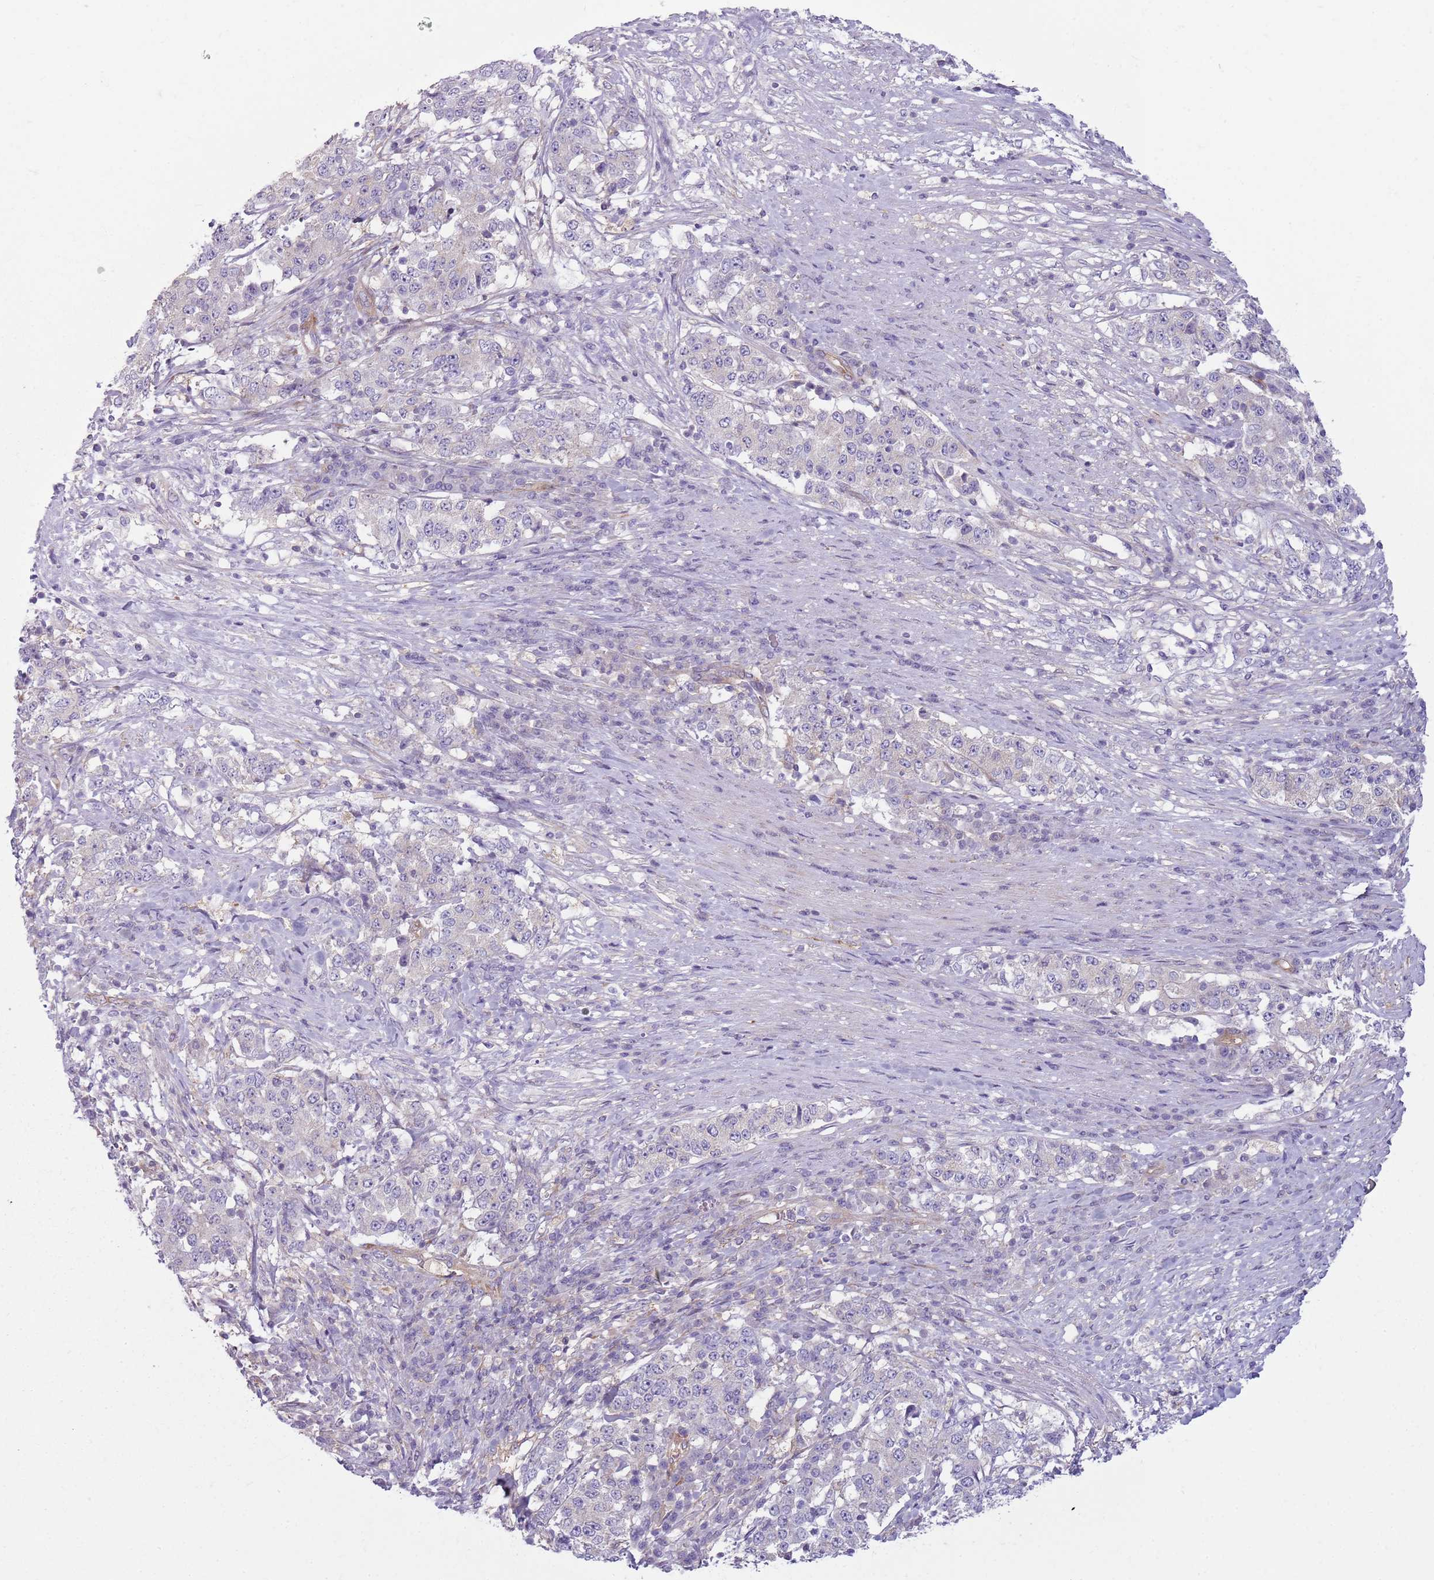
{"staining": {"intensity": "negative", "quantity": "none", "location": "none"}, "tissue": "stomach cancer", "cell_type": "Tumor cells", "image_type": "cancer", "snomed": [{"axis": "morphology", "description": "Adenocarcinoma, NOS"}, {"axis": "topography", "description": "Stomach"}], "caption": "Stomach adenocarcinoma stained for a protein using immunohistochemistry (IHC) reveals no staining tumor cells.", "gene": "SNX1", "patient": {"sex": "male", "age": 59}}